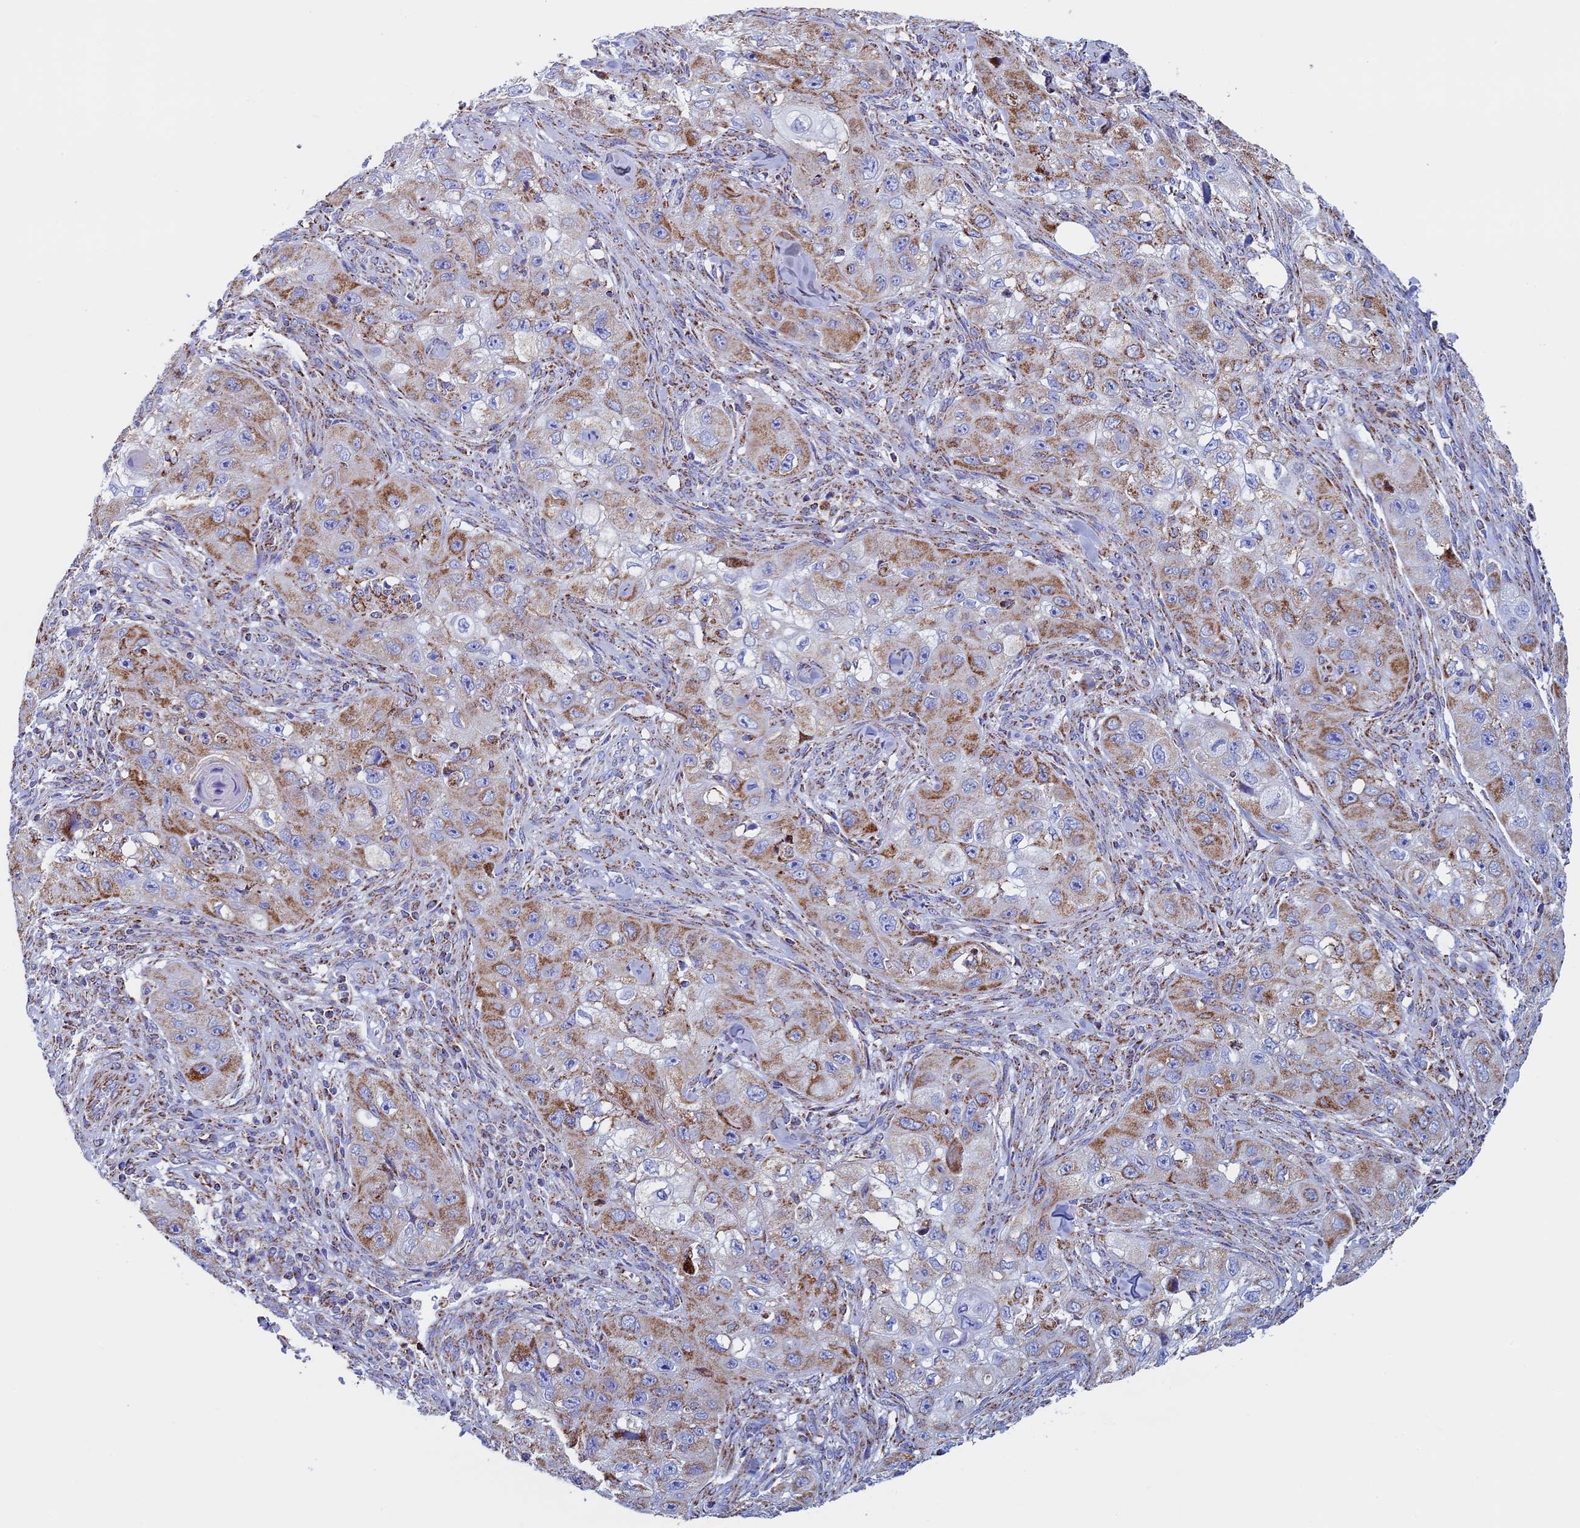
{"staining": {"intensity": "moderate", "quantity": ">75%", "location": "cytoplasmic/membranous"}, "tissue": "skin cancer", "cell_type": "Tumor cells", "image_type": "cancer", "snomed": [{"axis": "morphology", "description": "Squamous cell carcinoma, NOS"}, {"axis": "topography", "description": "Skin"}, {"axis": "topography", "description": "Subcutis"}], "caption": "Protein expression analysis of human skin squamous cell carcinoma reveals moderate cytoplasmic/membranous staining in about >75% of tumor cells. The staining was performed using DAB (3,3'-diaminobenzidine), with brown indicating positive protein expression. Nuclei are stained blue with hematoxylin.", "gene": "UQCRFS1", "patient": {"sex": "male", "age": 73}}